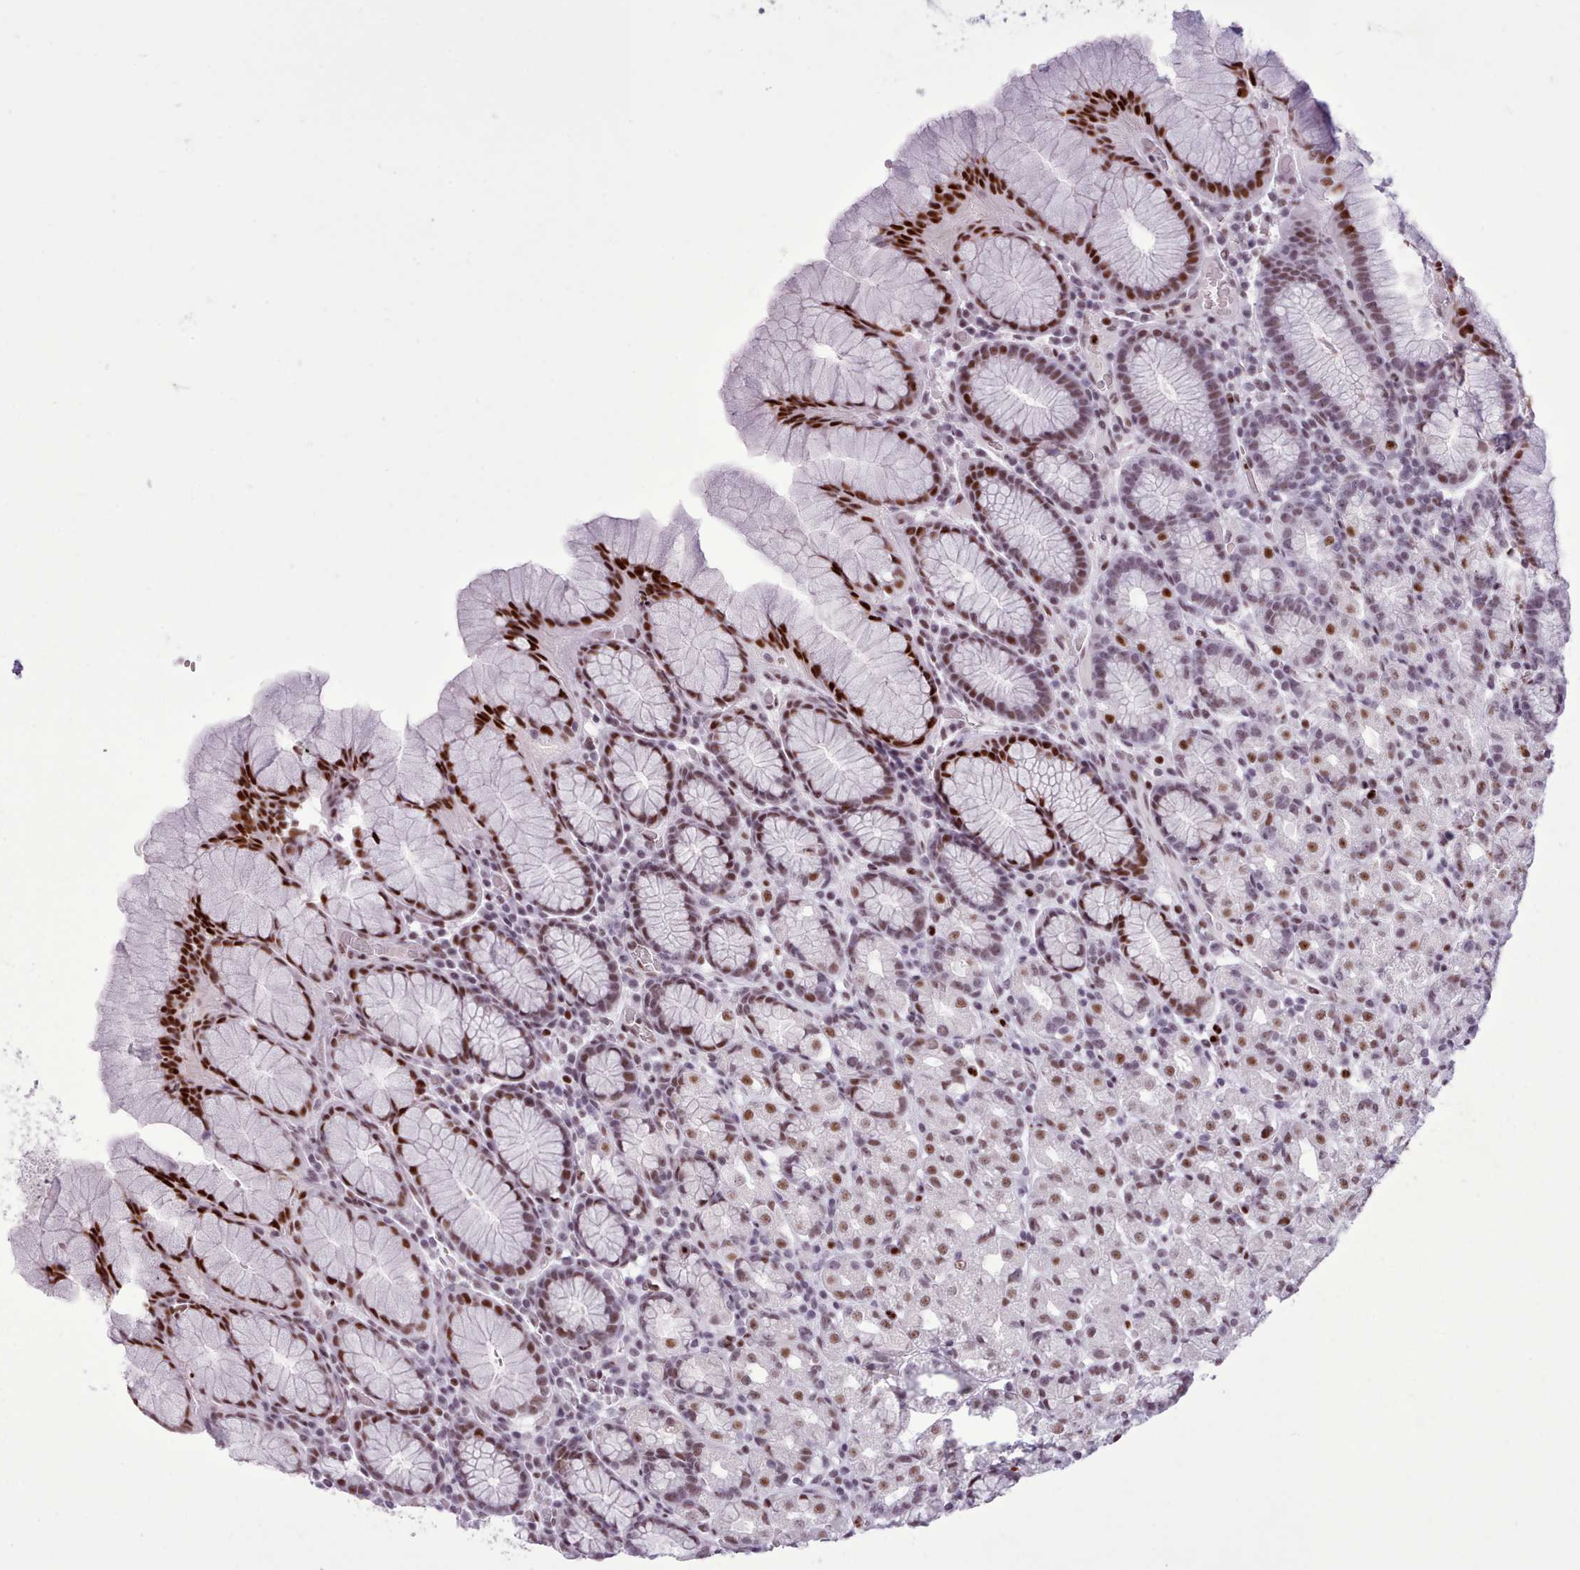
{"staining": {"intensity": "strong", "quantity": "25%-75%", "location": "nuclear"}, "tissue": "stomach", "cell_type": "Glandular cells", "image_type": "normal", "snomed": [{"axis": "morphology", "description": "Normal tissue, NOS"}, {"axis": "topography", "description": "Stomach, upper"}, {"axis": "topography", "description": "Stomach"}], "caption": "Glandular cells demonstrate high levels of strong nuclear staining in about 25%-75% of cells in benign human stomach.", "gene": "SRSF4", "patient": {"sex": "male", "age": 62}}